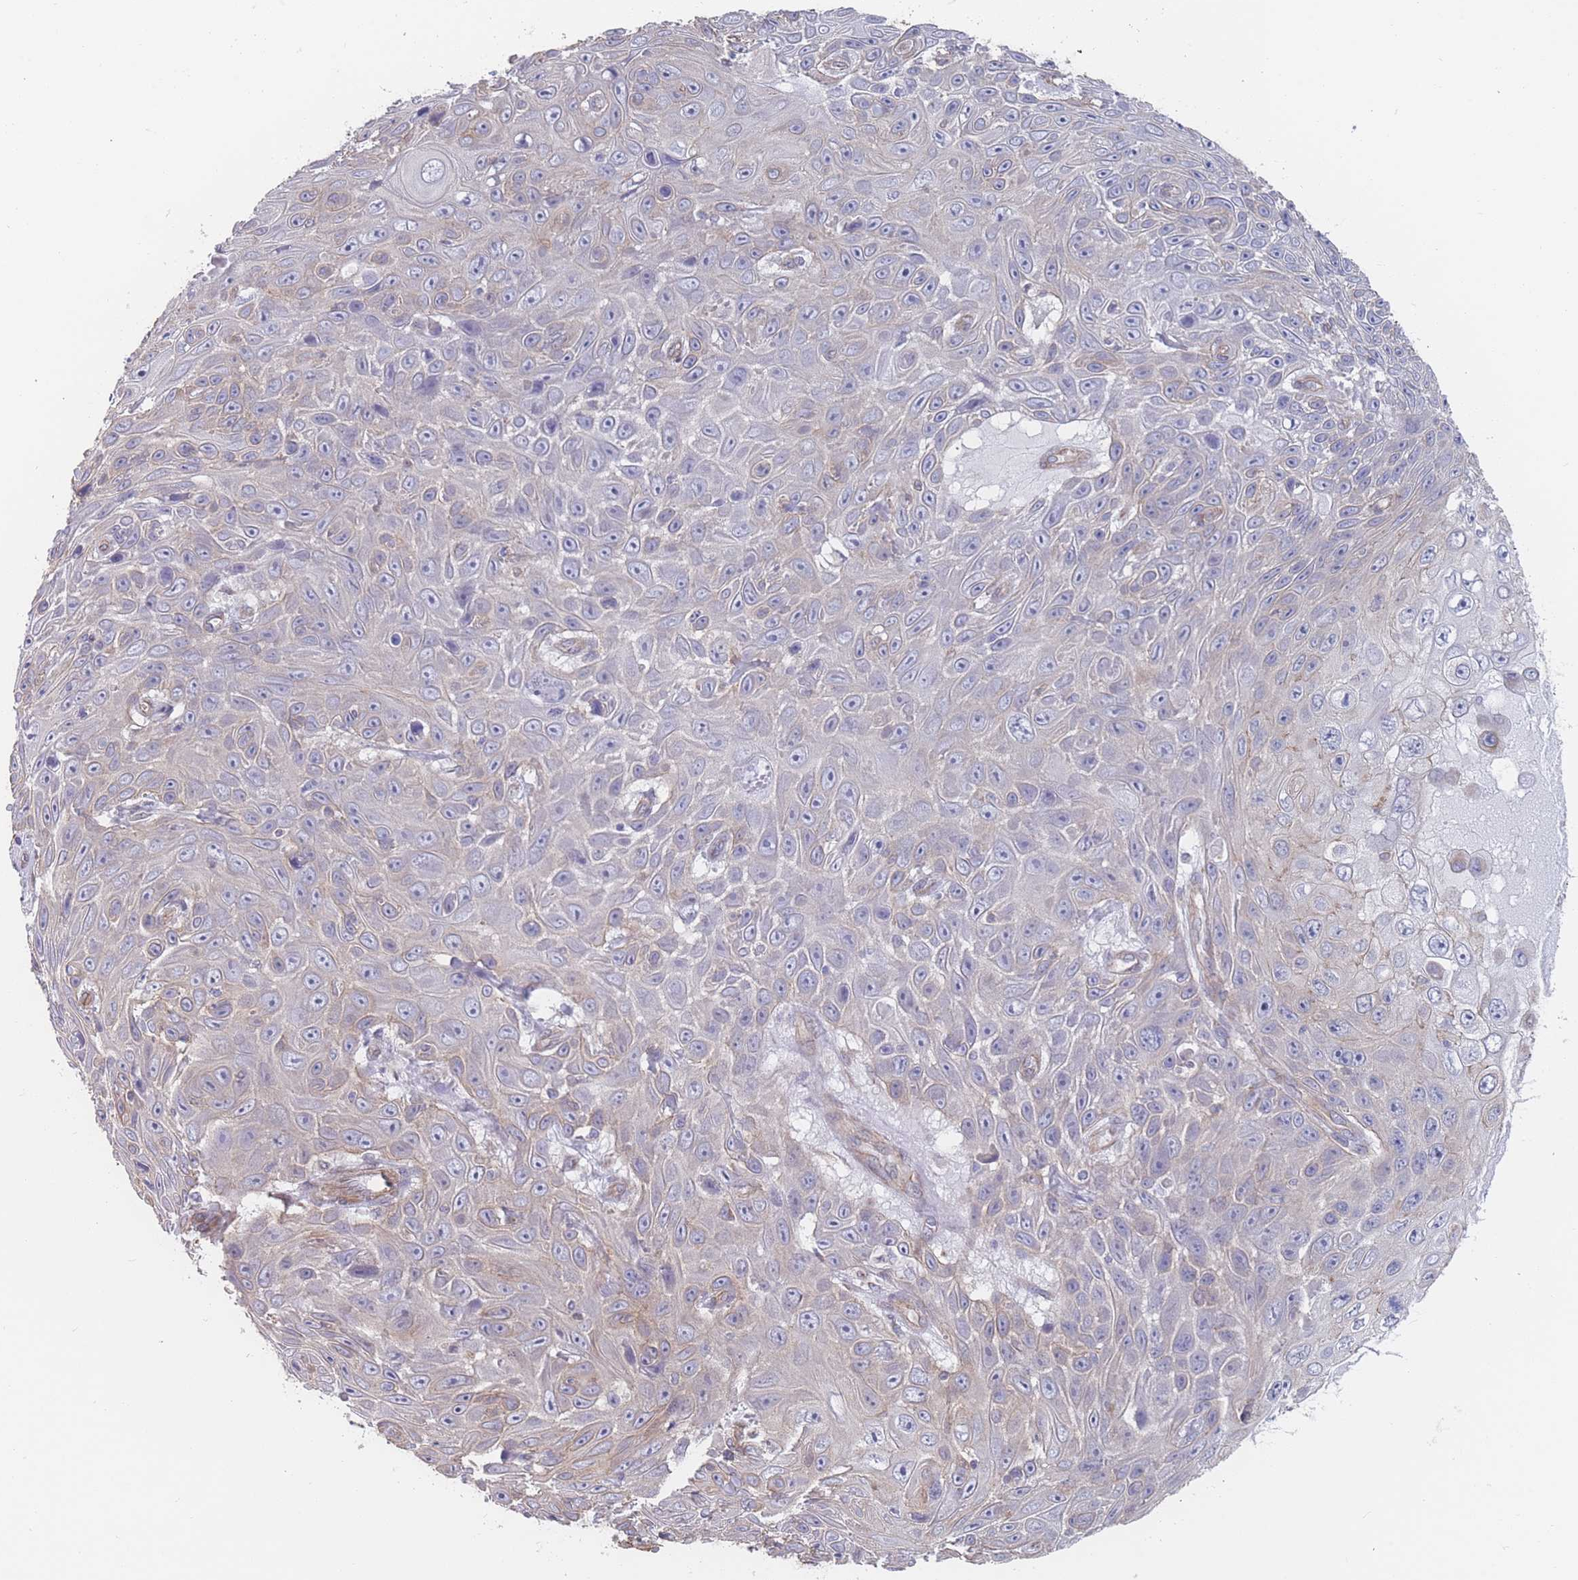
{"staining": {"intensity": "negative", "quantity": "none", "location": "none"}, "tissue": "skin cancer", "cell_type": "Tumor cells", "image_type": "cancer", "snomed": [{"axis": "morphology", "description": "Squamous cell carcinoma, NOS"}, {"axis": "topography", "description": "Skin"}], "caption": "Skin cancer was stained to show a protein in brown. There is no significant staining in tumor cells. Brightfield microscopy of IHC stained with DAB (brown) and hematoxylin (blue), captured at high magnification.", "gene": "SLC1A6", "patient": {"sex": "male", "age": 82}}